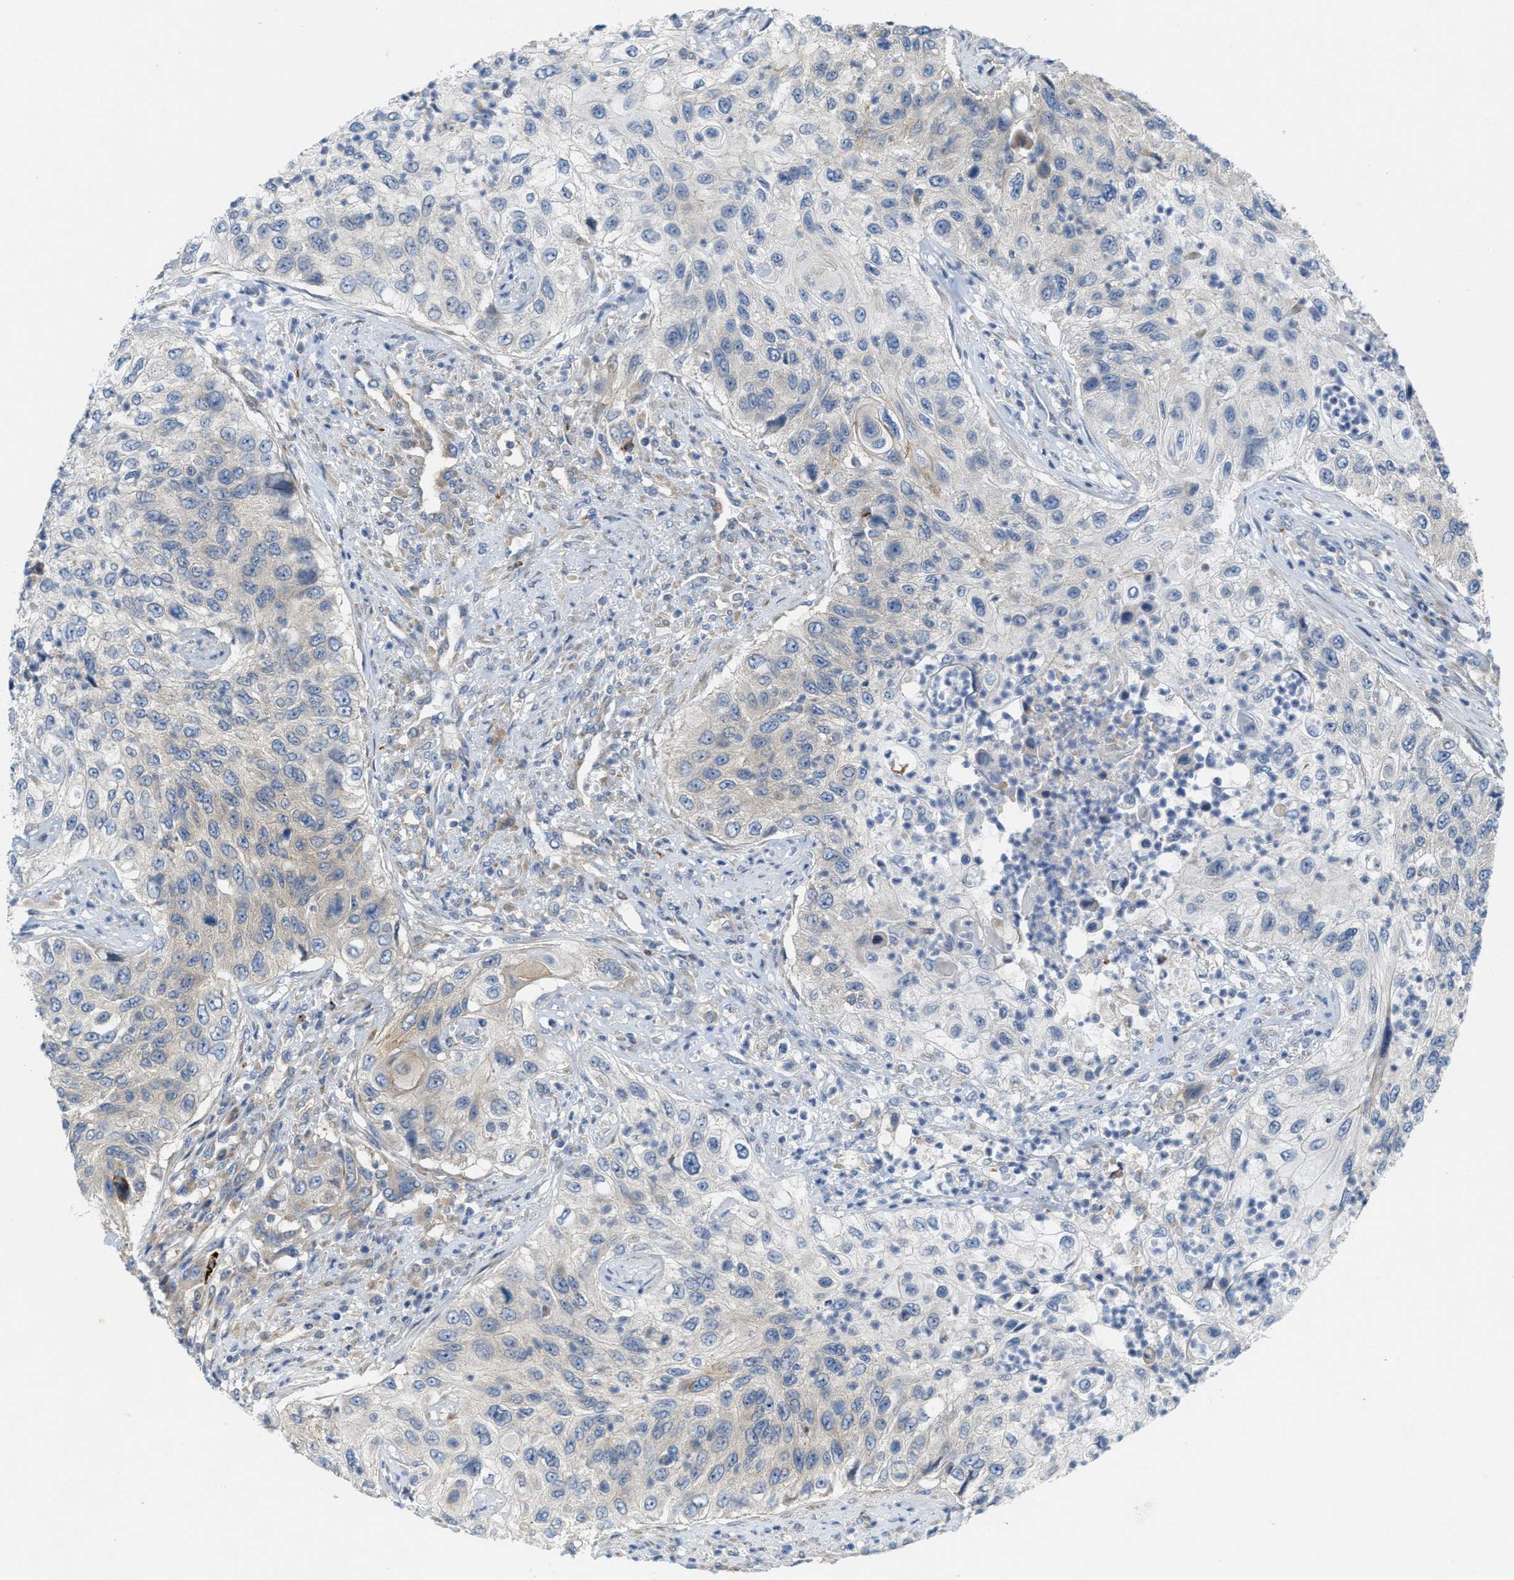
{"staining": {"intensity": "weak", "quantity": "<25%", "location": "cytoplasmic/membranous"}, "tissue": "urothelial cancer", "cell_type": "Tumor cells", "image_type": "cancer", "snomed": [{"axis": "morphology", "description": "Urothelial carcinoma, High grade"}, {"axis": "topography", "description": "Urinary bladder"}], "caption": "Micrograph shows no protein staining in tumor cells of urothelial cancer tissue.", "gene": "KLHDC10", "patient": {"sex": "female", "age": 60}}